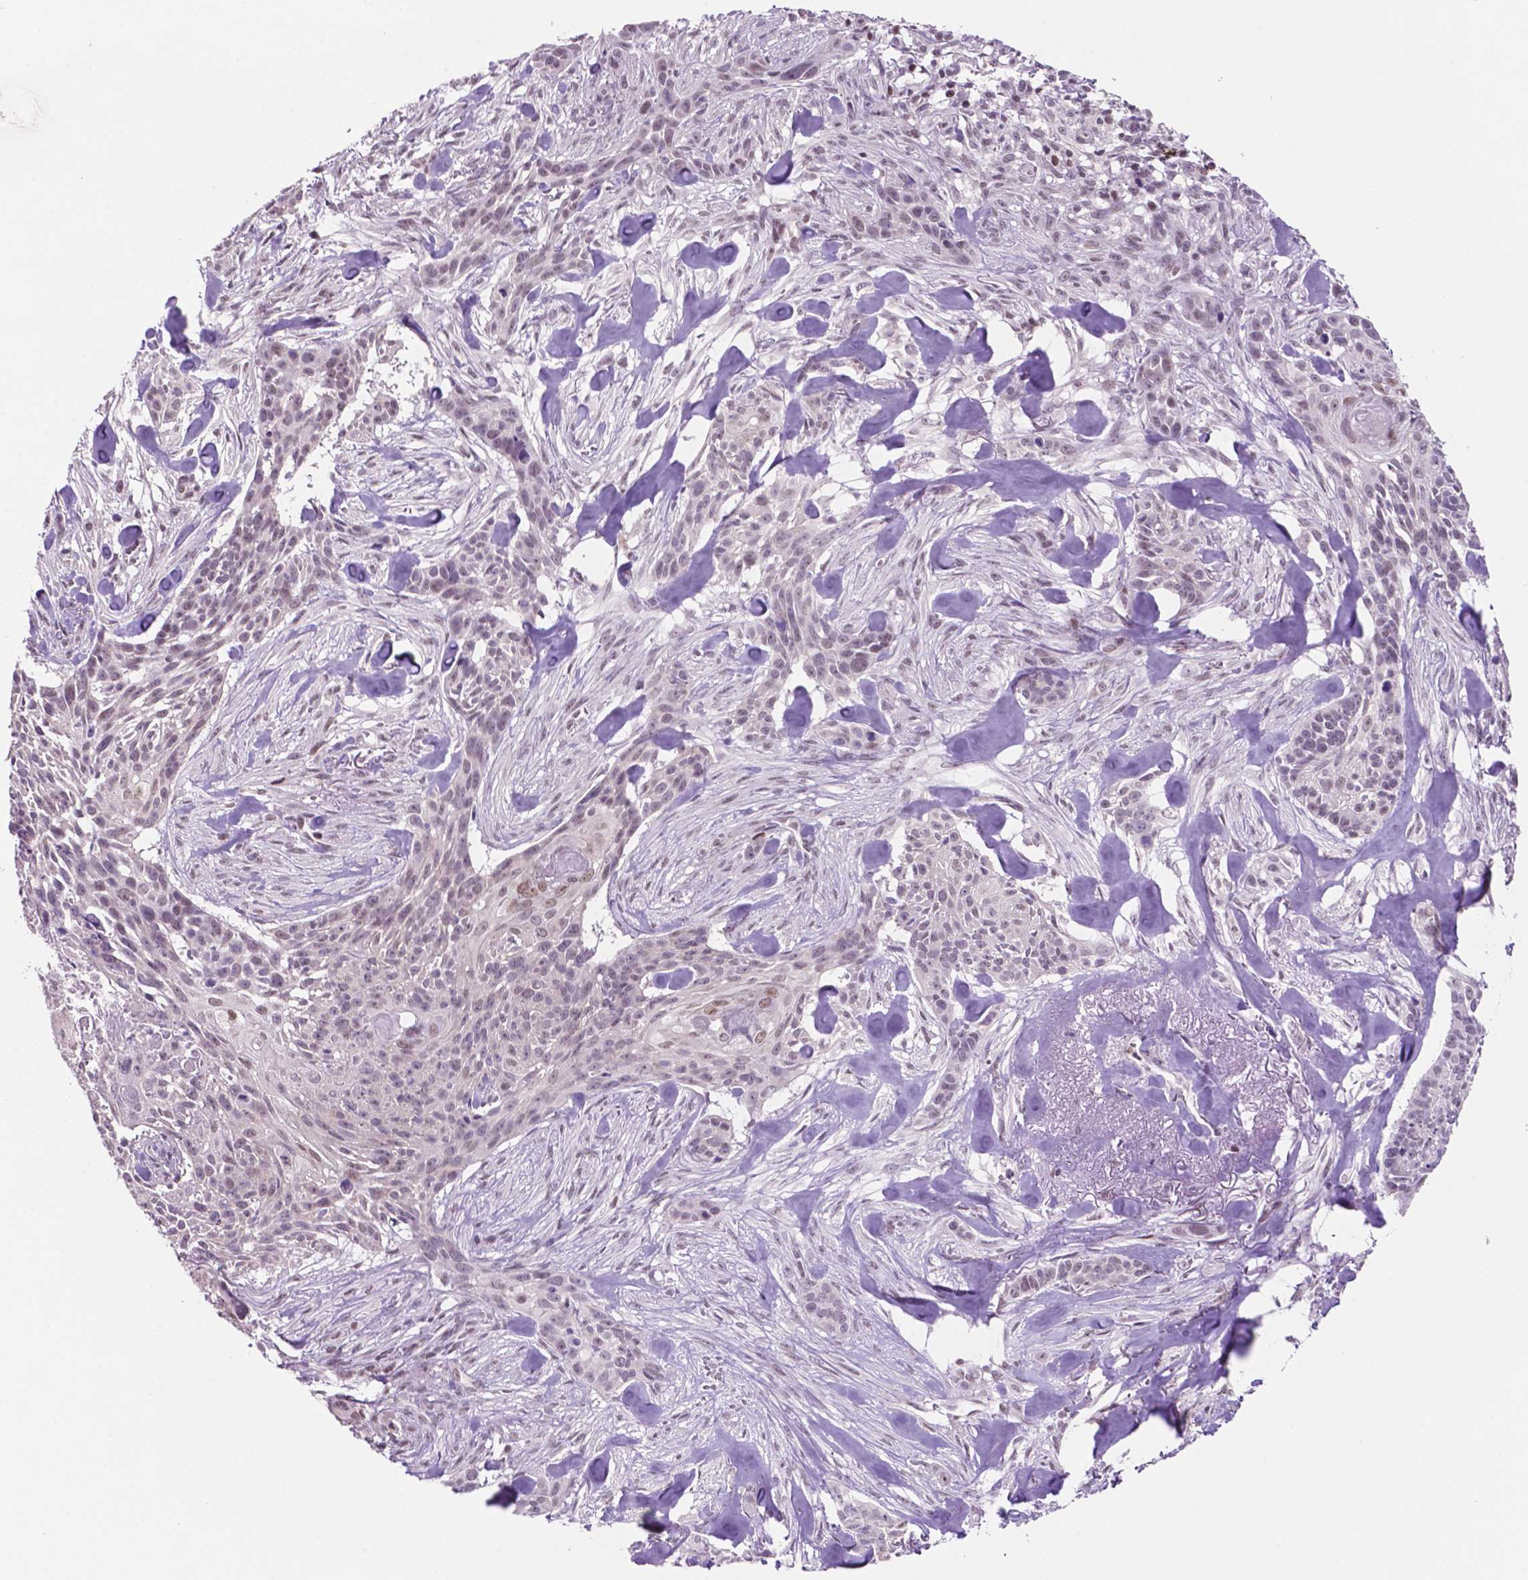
{"staining": {"intensity": "weak", "quantity": "<25%", "location": "nuclear"}, "tissue": "skin cancer", "cell_type": "Tumor cells", "image_type": "cancer", "snomed": [{"axis": "morphology", "description": "Basal cell carcinoma"}, {"axis": "topography", "description": "Skin"}], "caption": "Tumor cells are negative for protein expression in human basal cell carcinoma (skin).", "gene": "NCOR1", "patient": {"sex": "male", "age": 87}}